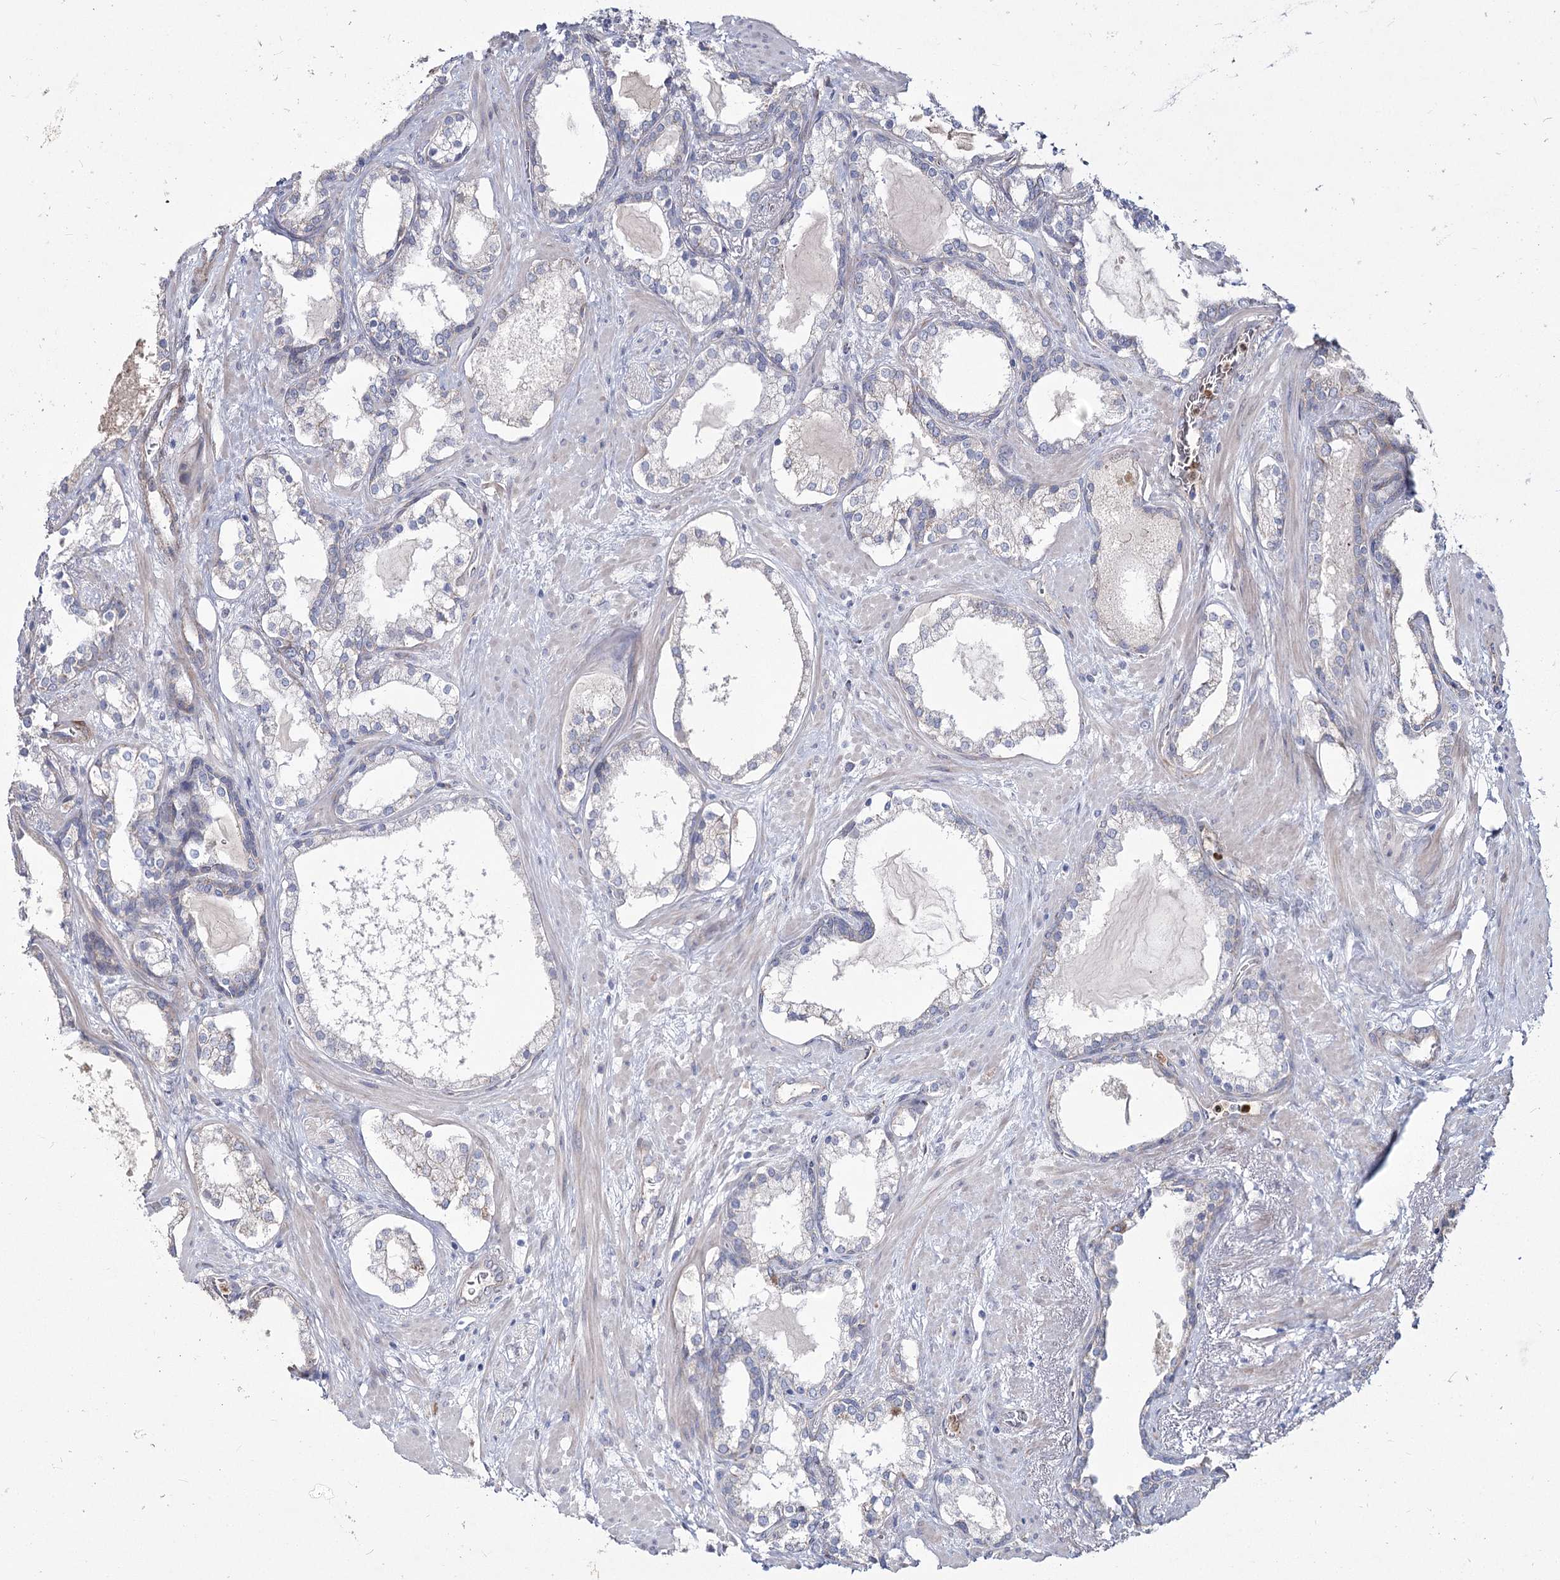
{"staining": {"intensity": "negative", "quantity": "none", "location": "none"}, "tissue": "prostate cancer", "cell_type": "Tumor cells", "image_type": "cancer", "snomed": [{"axis": "morphology", "description": "Adenocarcinoma, High grade"}, {"axis": "topography", "description": "Prostate"}], "caption": "Image shows no significant protein positivity in tumor cells of prostate cancer (high-grade adenocarcinoma). The staining is performed using DAB brown chromogen with nuclei counter-stained in using hematoxylin.", "gene": "ME3", "patient": {"sex": "male", "age": 58}}